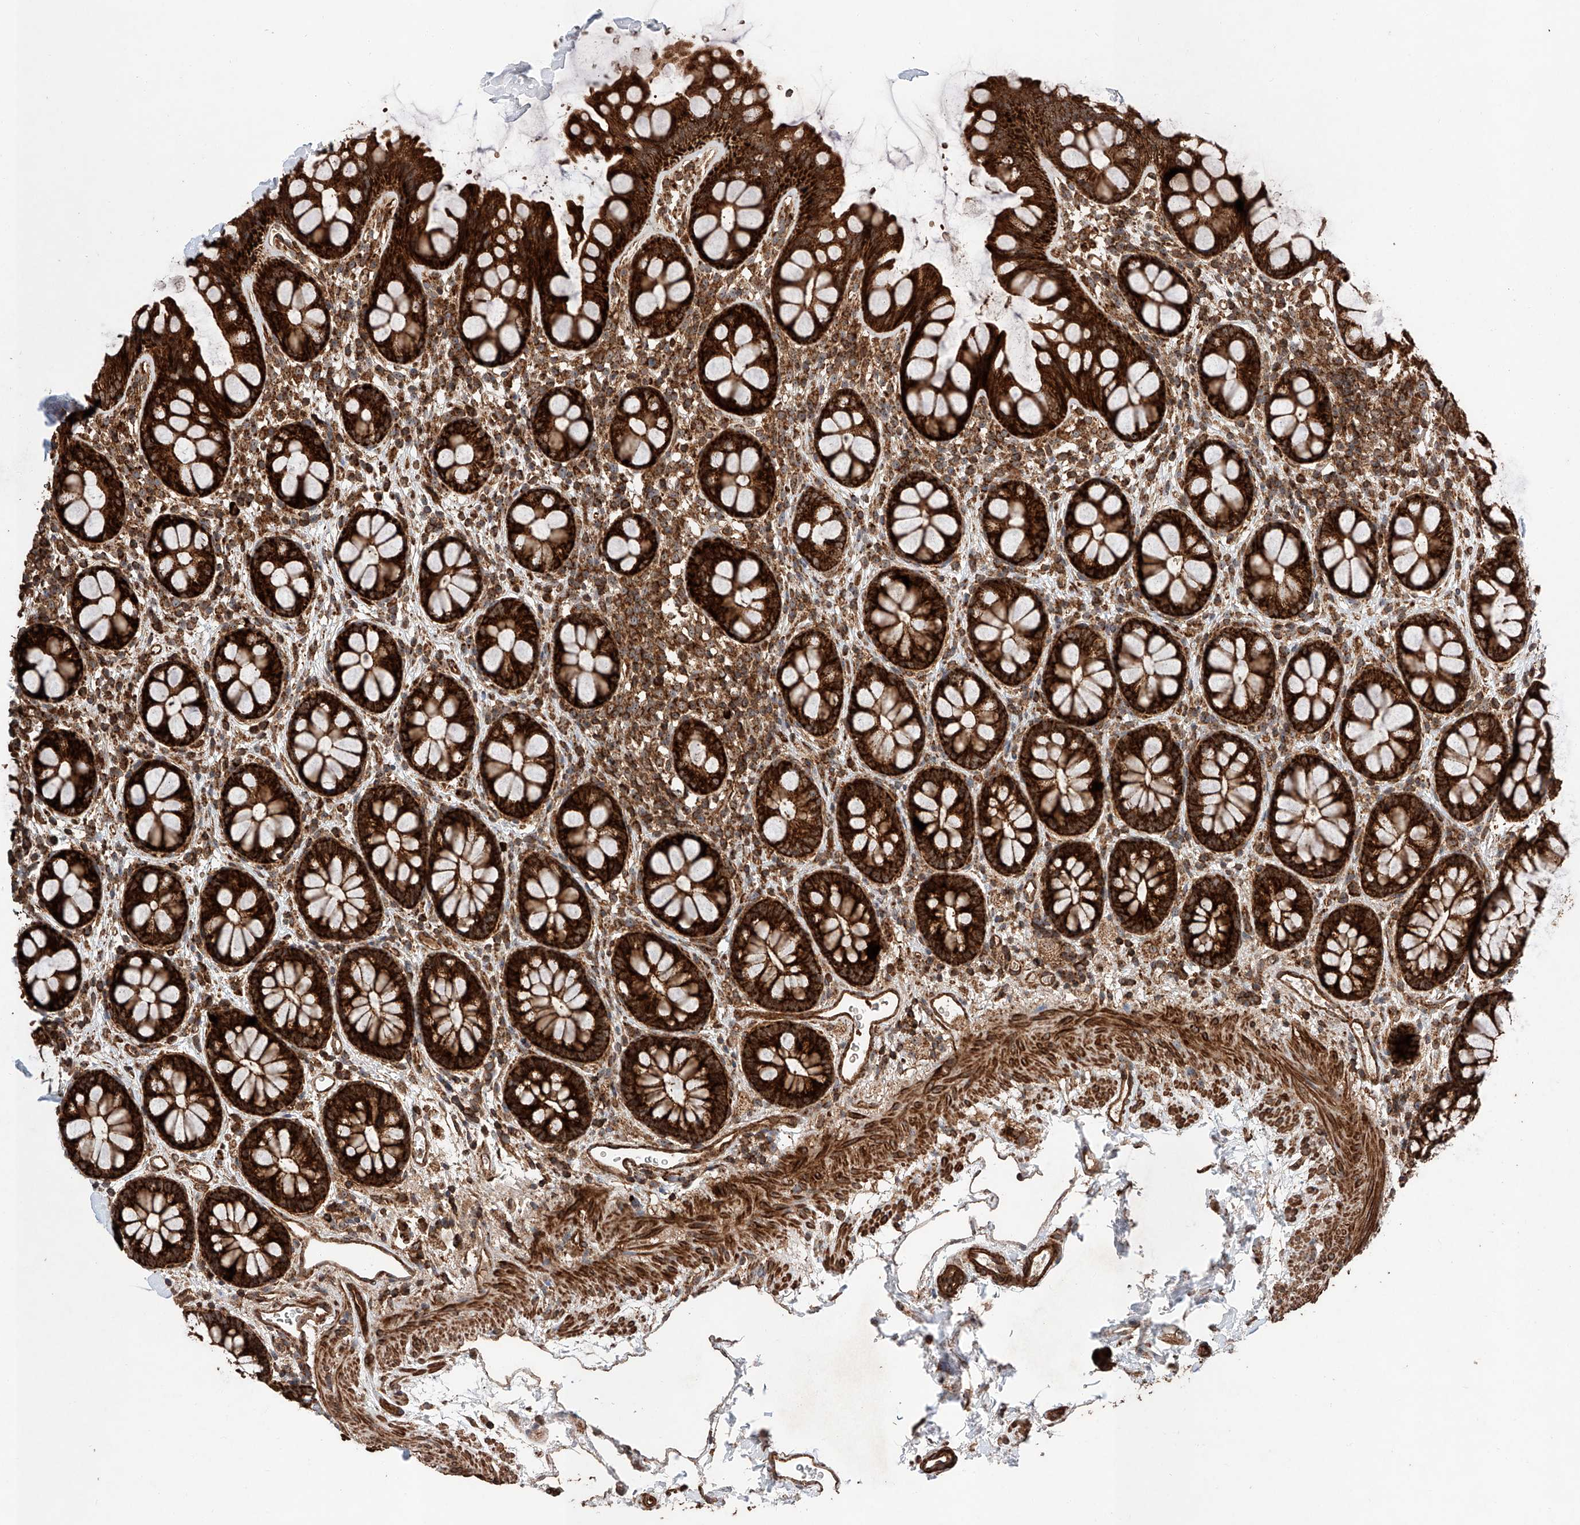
{"staining": {"intensity": "strong", "quantity": ">75%", "location": "cytoplasmic/membranous"}, "tissue": "rectum", "cell_type": "Glandular cells", "image_type": "normal", "snomed": [{"axis": "morphology", "description": "Normal tissue, NOS"}, {"axis": "topography", "description": "Rectum"}], "caption": "Immunohistochemical staining of unremarkable human rectum reveals strong cytoplasmic/membranous protein positivity in about >75% of glandular cells.", "gene": "PISD", "patient": {"sex": "female", "age": 65}}